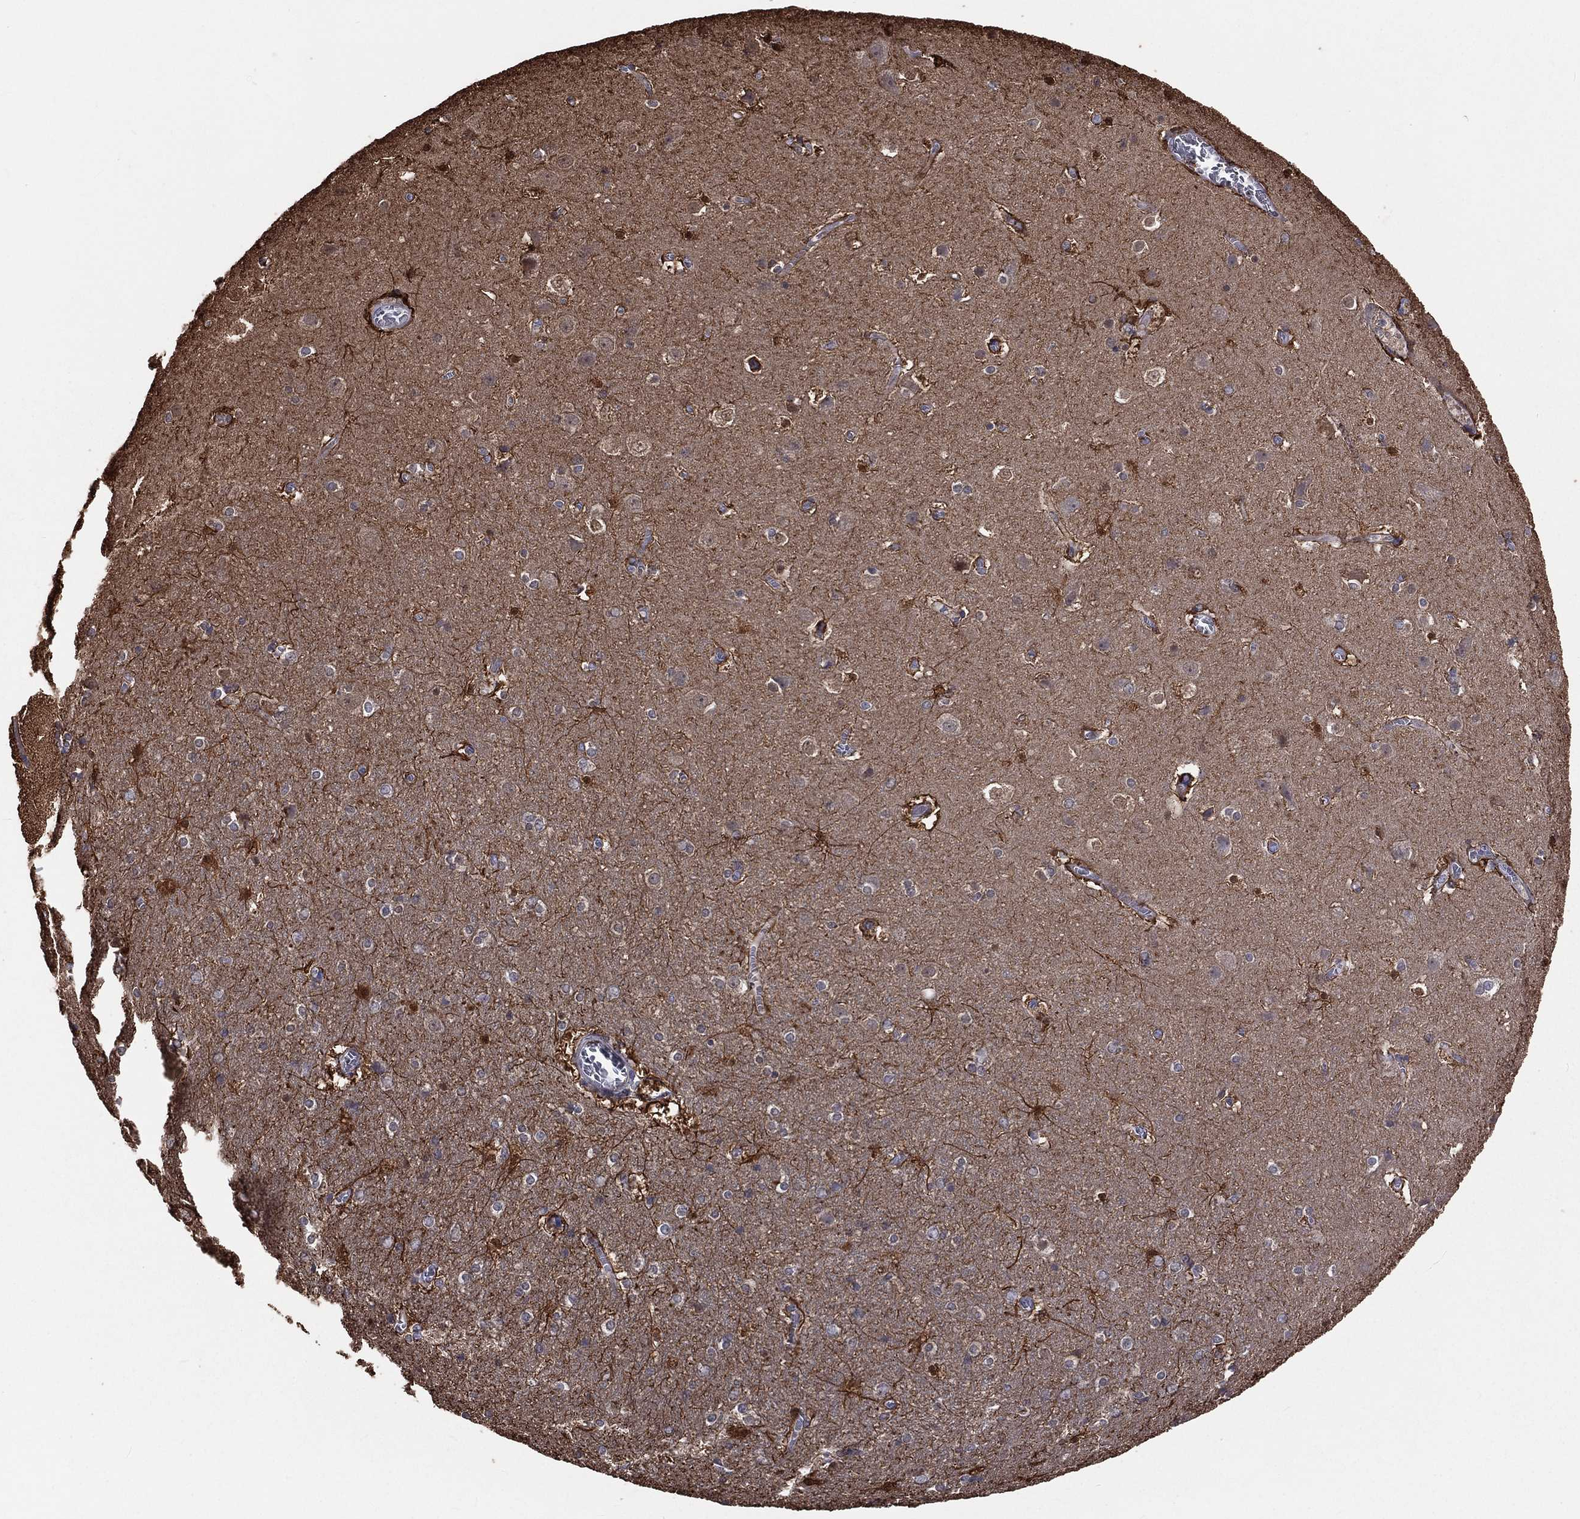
{"staining": {"intensity": "moderate", "quantity": "25%-75%", "location": "cytoplasmic/membranous"}, "tissue": "cerebral cortex", "cell_type": "Endothelial cells", "image_type": "normal", "snomed": [{"axis": "morphology", "description": "Normal tissue, NOS"}, {"axis": "topography", "description": "Cerebral cortex"}], "caption": "Protein expression analysis of normal cerebral cortex displays moderate cytoplasmic/membranous expression in approximately 25%-75% of endothelial cells.", "gene": "TBC1D2", "patient": {"sex": "male", "age": 59}}